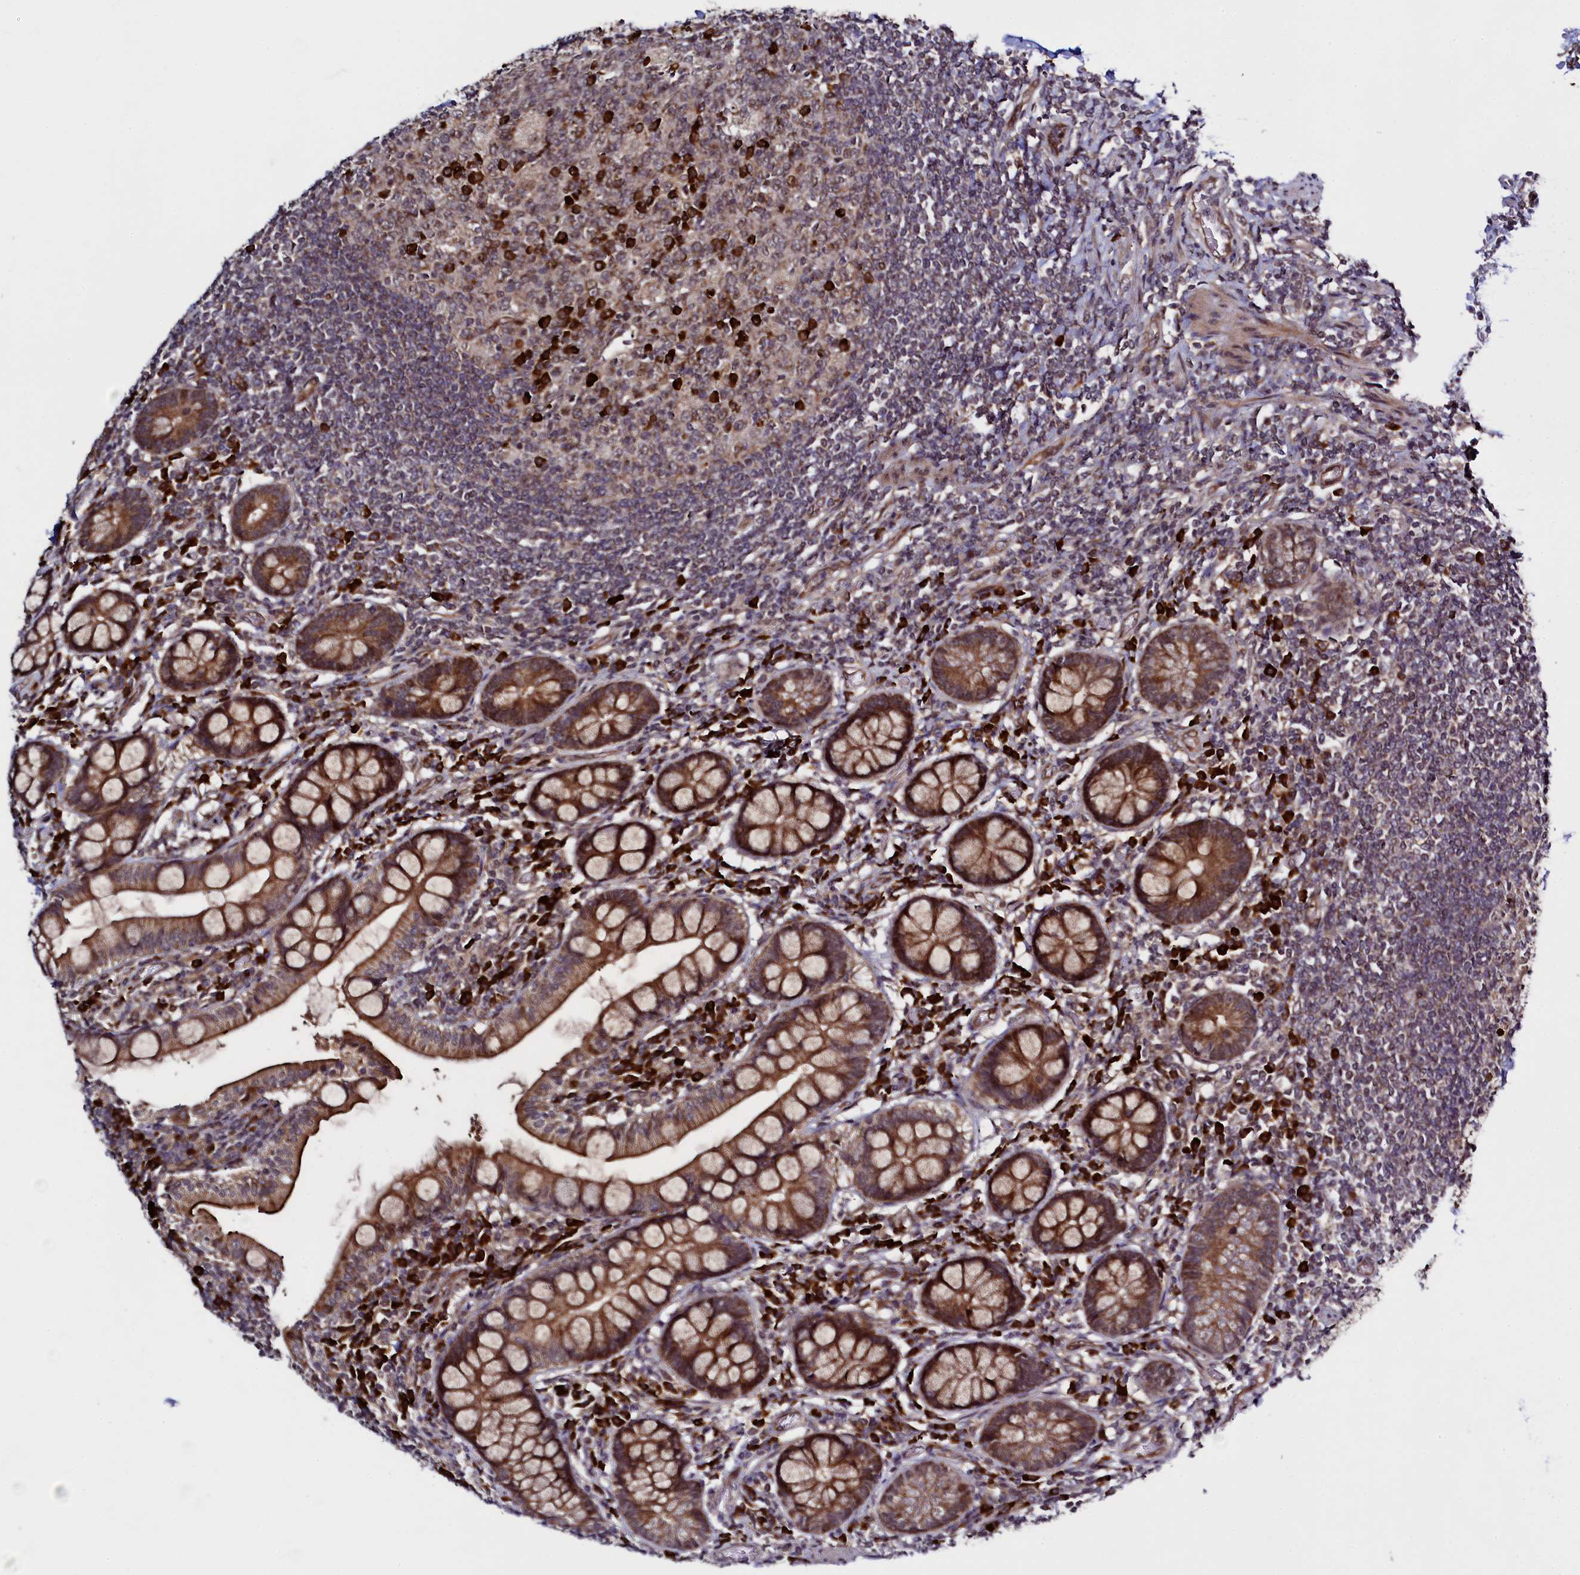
{"staining": {"intensity": "strong", "quantity": ">75%", "location": "cytoplasmic/membranous"}, "tissue": "small intestine", "cell_type": "Glandular cells", "image_type": "normal", "snomed": [{"axis": "morphology", "description": "Normal tissue, NOS"}, {"axis": "topography", "description": "Small intestine"}], "caption": "Immunohistochemical staining of normal human small intestine shows high levels of strong cytoplasmic/membranous positivity in about >75% of glandular cells. (DAB = brown stain, brightfield microscopy at high magnification).", "gene": "RBFA", "patient": {"sex": "male", "age": 52}}